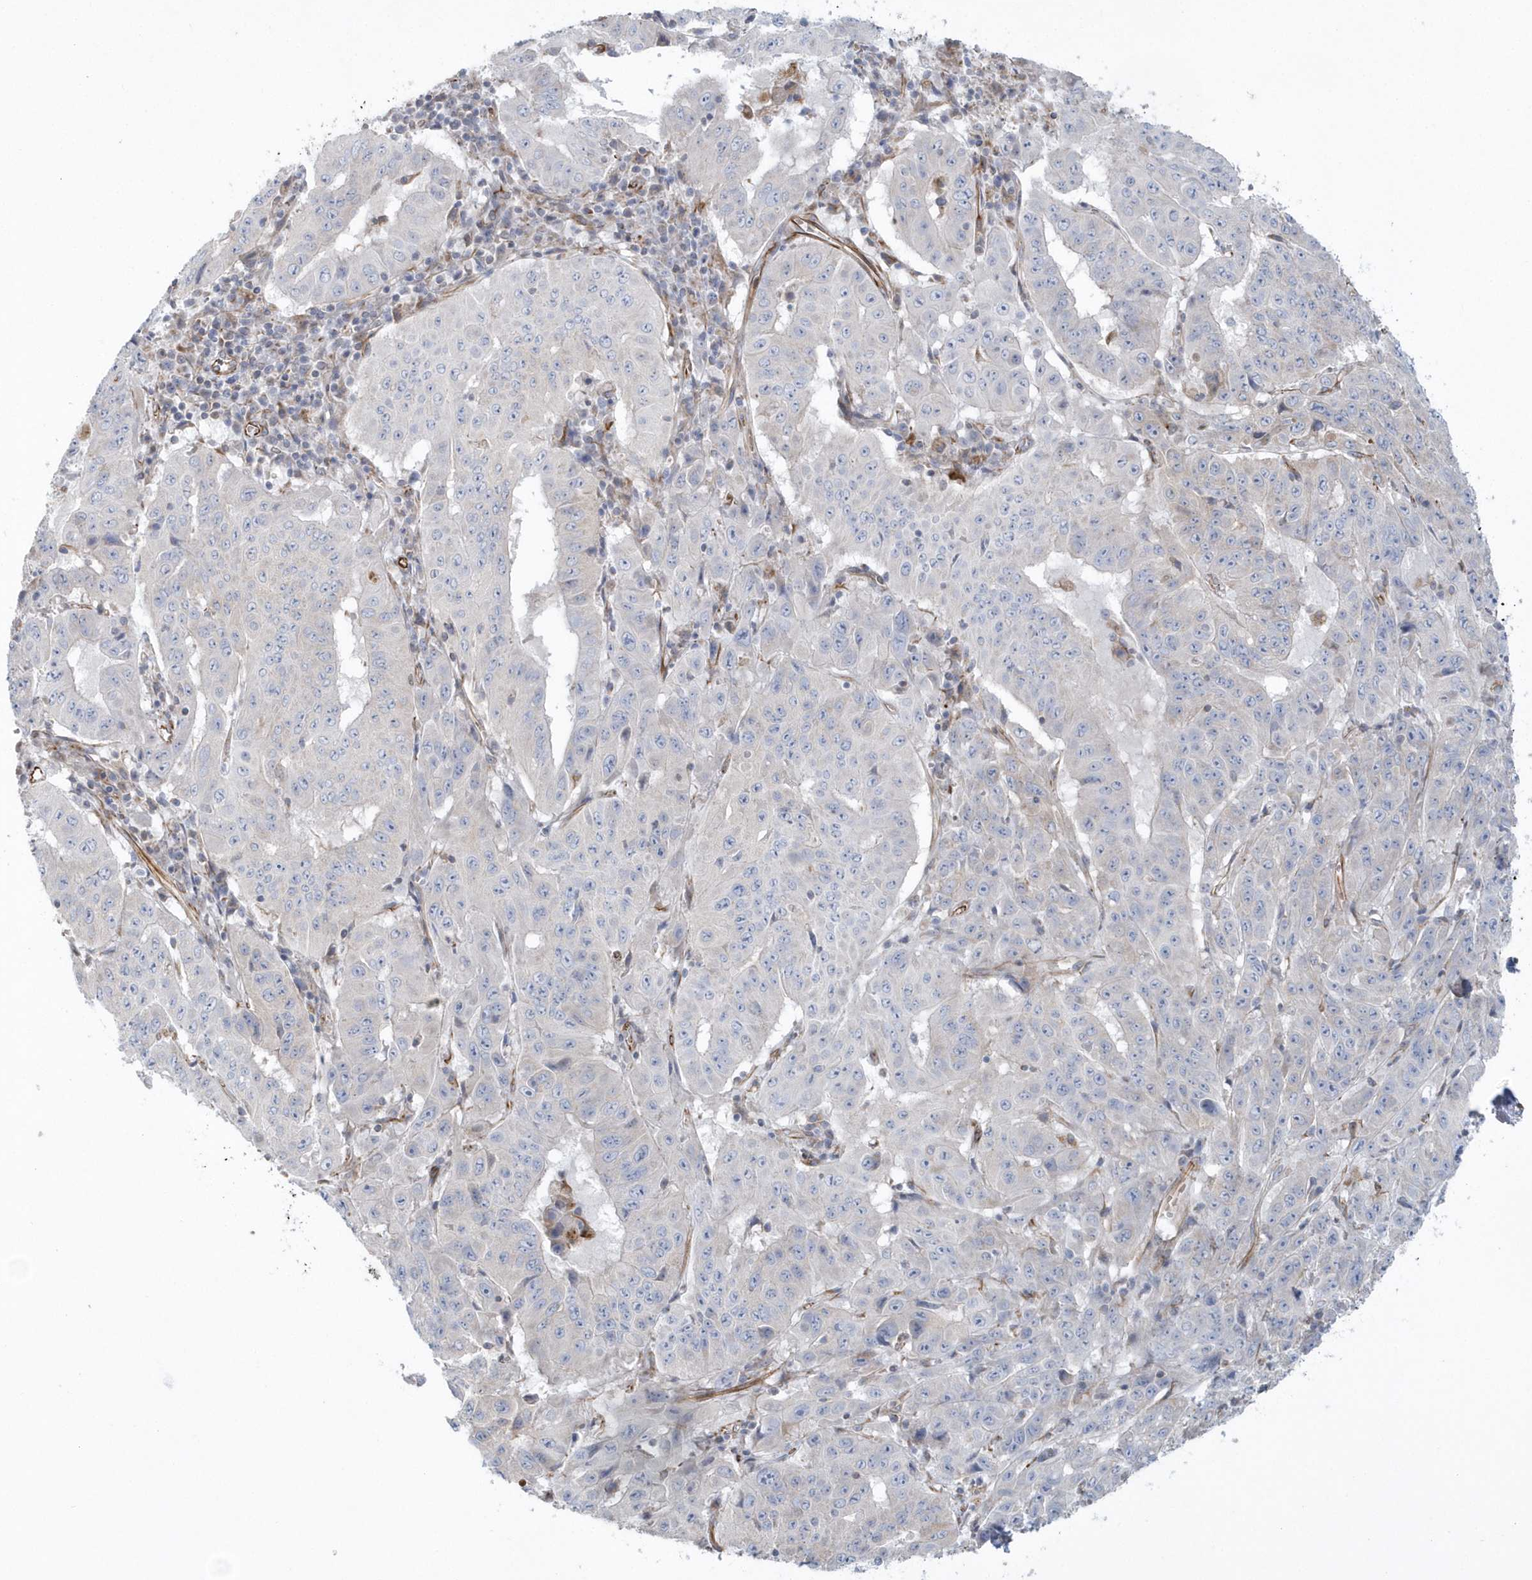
{"staining": {"intensity": "negative", "quantity": "none", "location": "none"}, "tissue": "pancreatic cancer", "cell_type": "Tumor cells", "image_type": "cancer", "snomed": [{"axis": "morphology", "description": "Adenocarcinoma, NOS"}, {"axis": "topography", "description": "Pancreas"}], "caption": "DAB (3,3'-diaminobenzidine) immunohistochemical staining of pancreatic cancer (adenocarcinoma) demonstrates no significant expression in tumor cells.", "gene": "RAB17", "patient": {"sex": "male", "age": 63}}